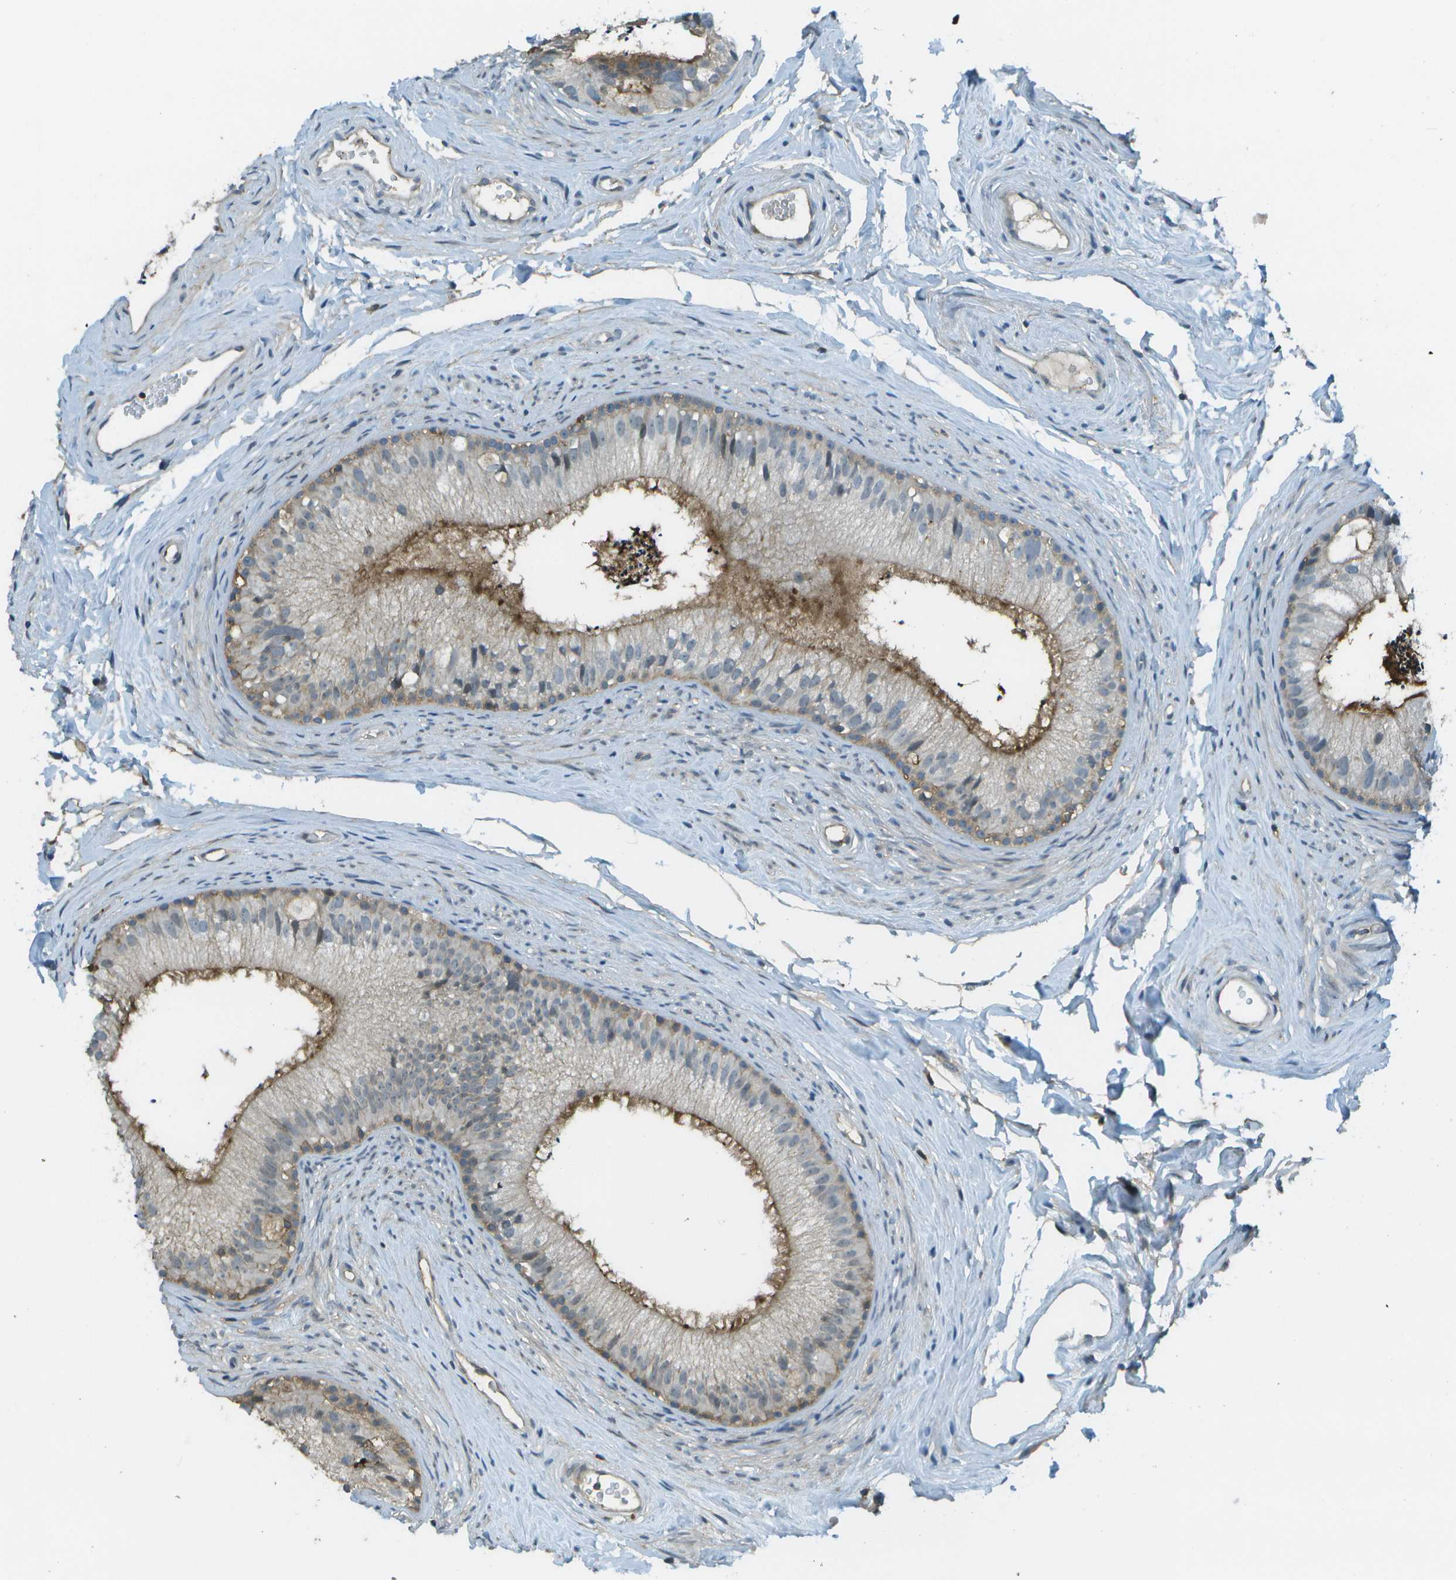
{"staining": {"intensity": "moderate", "quantity": ">75%", "location": "cytoplasmic/membranous"}, "tissue": "epididymis", "cell_type": "Glandular cells", "image_type": "normal", "snomed": [{"axis": "morphology", "description": "Normal tissue, NOS"}, {"axis": "topography", "description": "Epididymis"}], "caption": "Protein staining of normal epididymis reveals moderate cytoplasmic/membranous positivity in about >75% of glandular cells.", "gene": "LRRC66", "patient": {"sex": "male", "age": 56}}